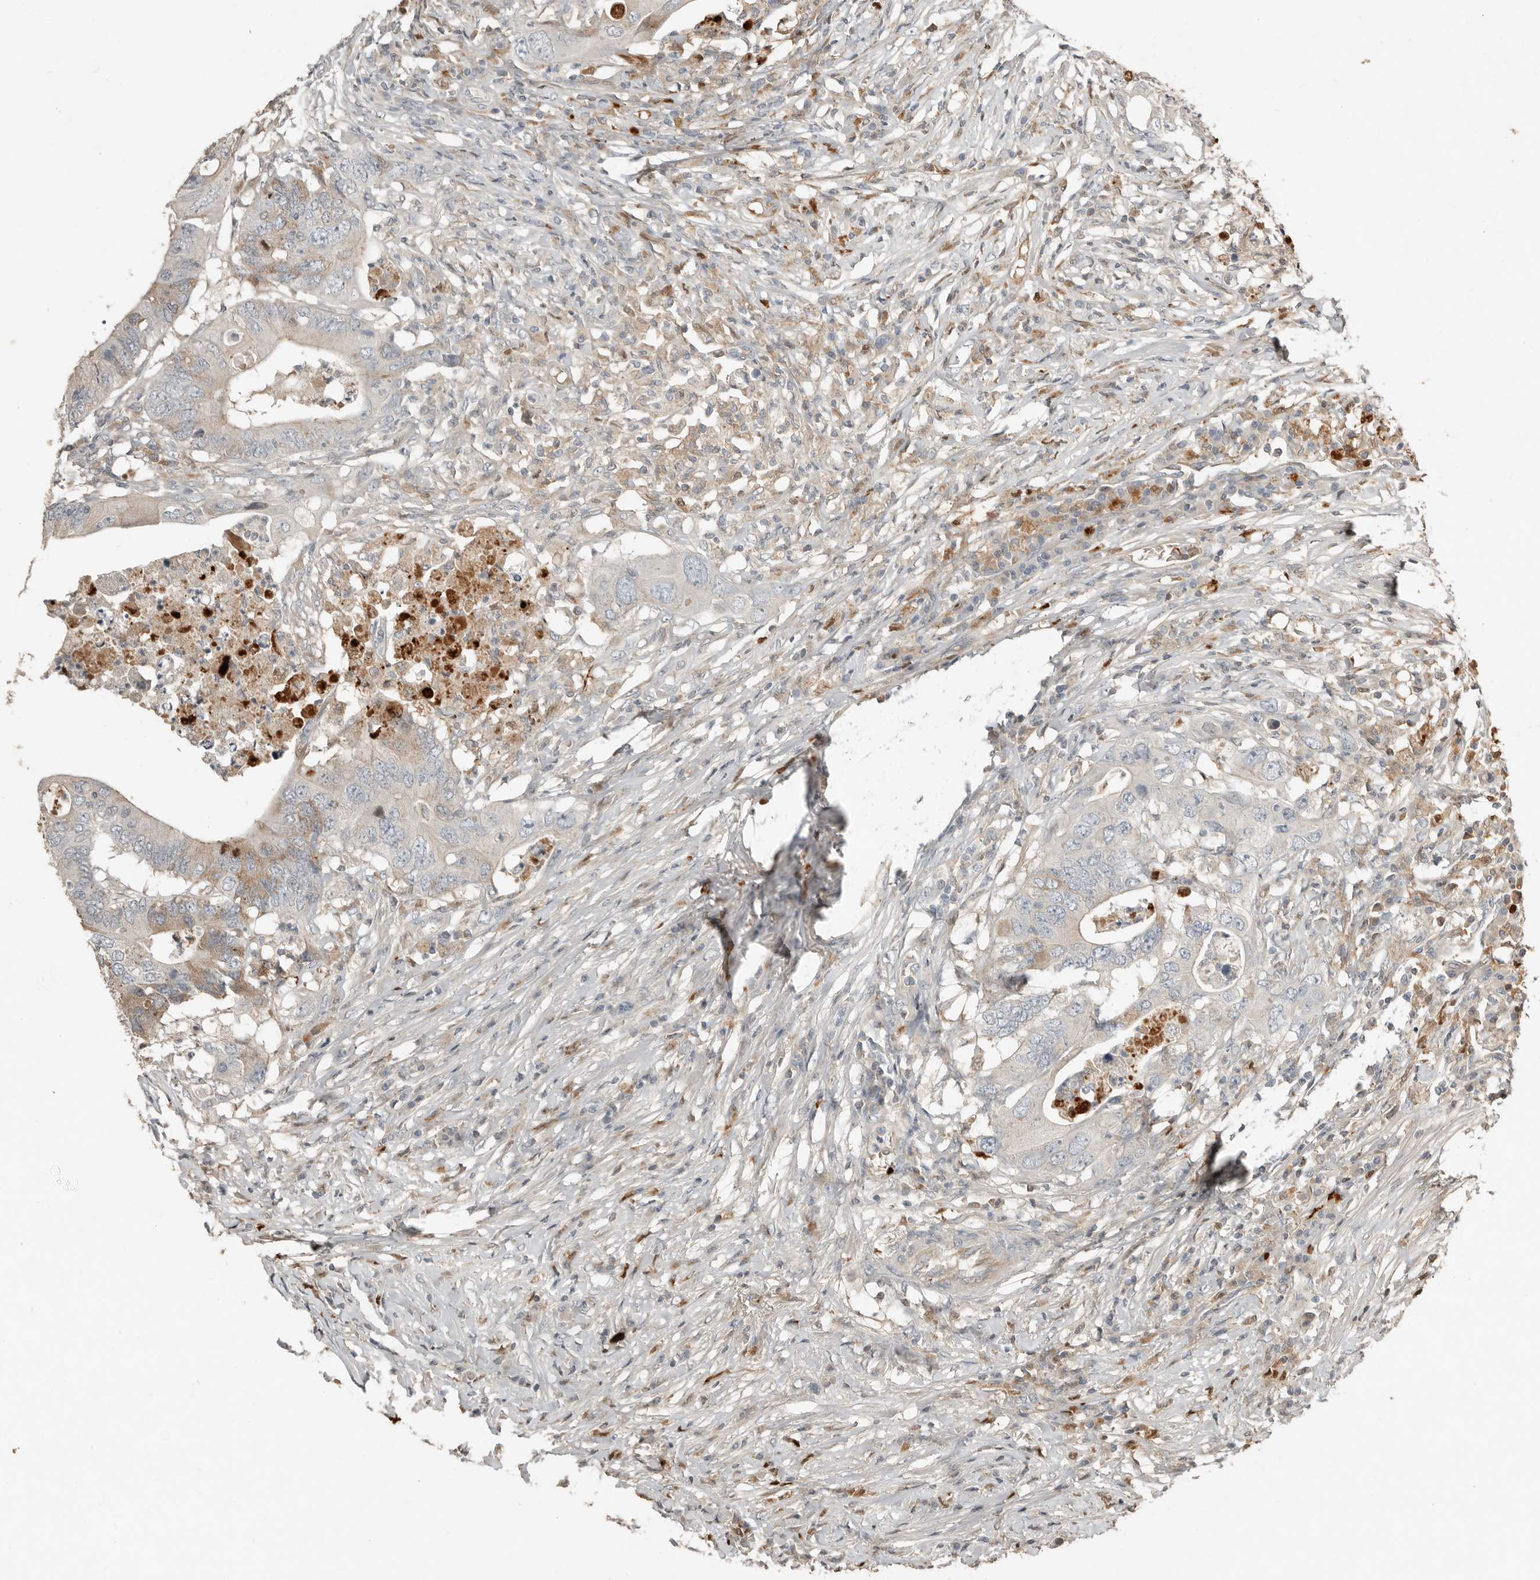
{"staining": {"intensity": "weak", "quantity": "<25%", "location": "cytoplasmic/membranous"}, "tissue": "colorectal cancer", "cell_type": "Tumor cells", "image_type": "cancer", "snomed": [{"axis": "morphology", "description": "Adenocarcinoma, NOS"}, {"axis": "topography", "description": "Colon"}], "caption": "Tumor cells are negative for brown protein staining in adenocarcinoma (colorectal). (Stains: DAB immunohistochemistry (IHC) with hematoxylin counter stain, Microscopy: brightfield microscopy at high magnification).", "gene": "KLHL38", "patient": {"sex": "male", "age": 71}}